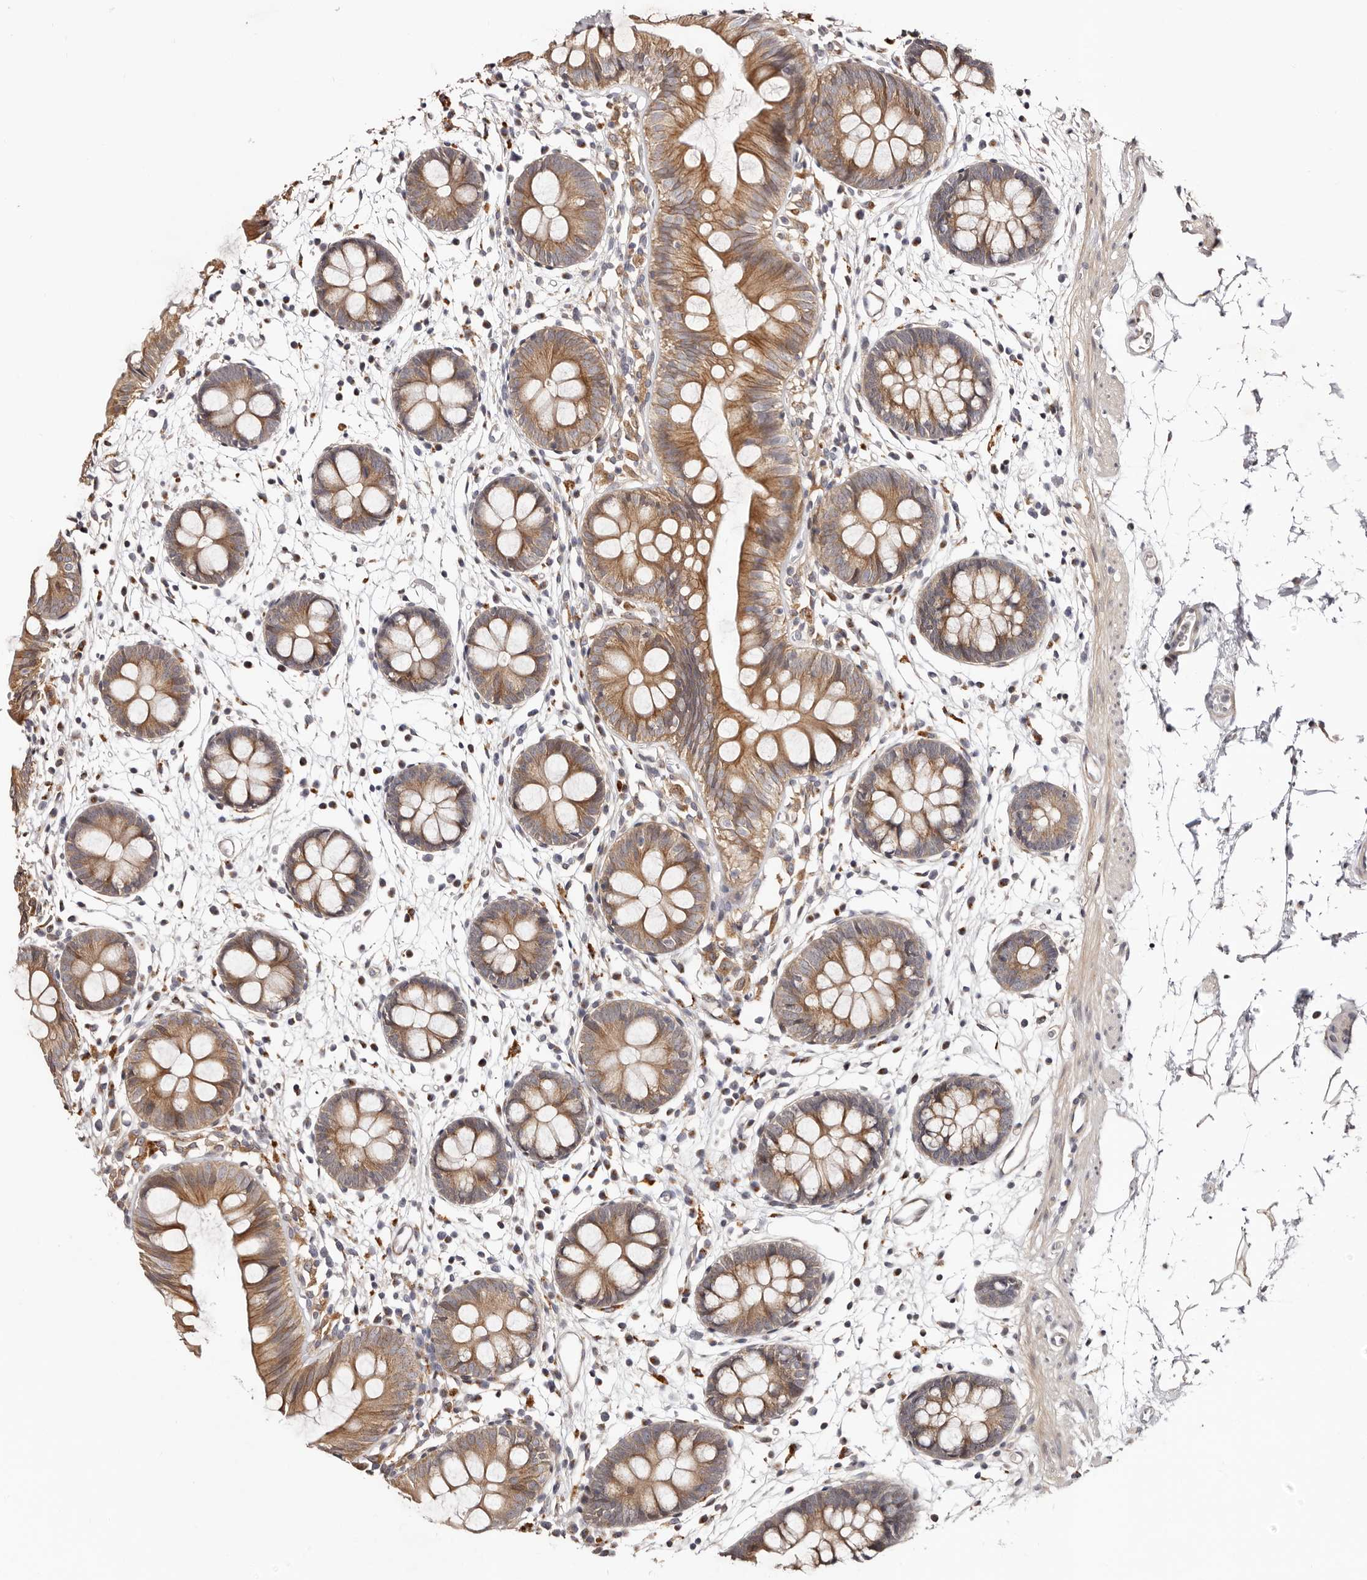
{"staining": {"intensity": "weak", "quantity": "25%-75%", "location": "cytoplasmic/membranous"}, "tissue": "colon", "cell_type": "Endothelial cells", "image_type": "normal", "snomed": [{"axis": "morphology", "description": "Normal tissue, NOS"}, {"axis": "topography", "description": "Colon"}], "caption": "Weak cytoplasmic/membranous expression is present in about 25%-75% of endothelial cells in normal colon.", "gene": "MICAL2", "patient": {"sex": "male", "age": 56}}